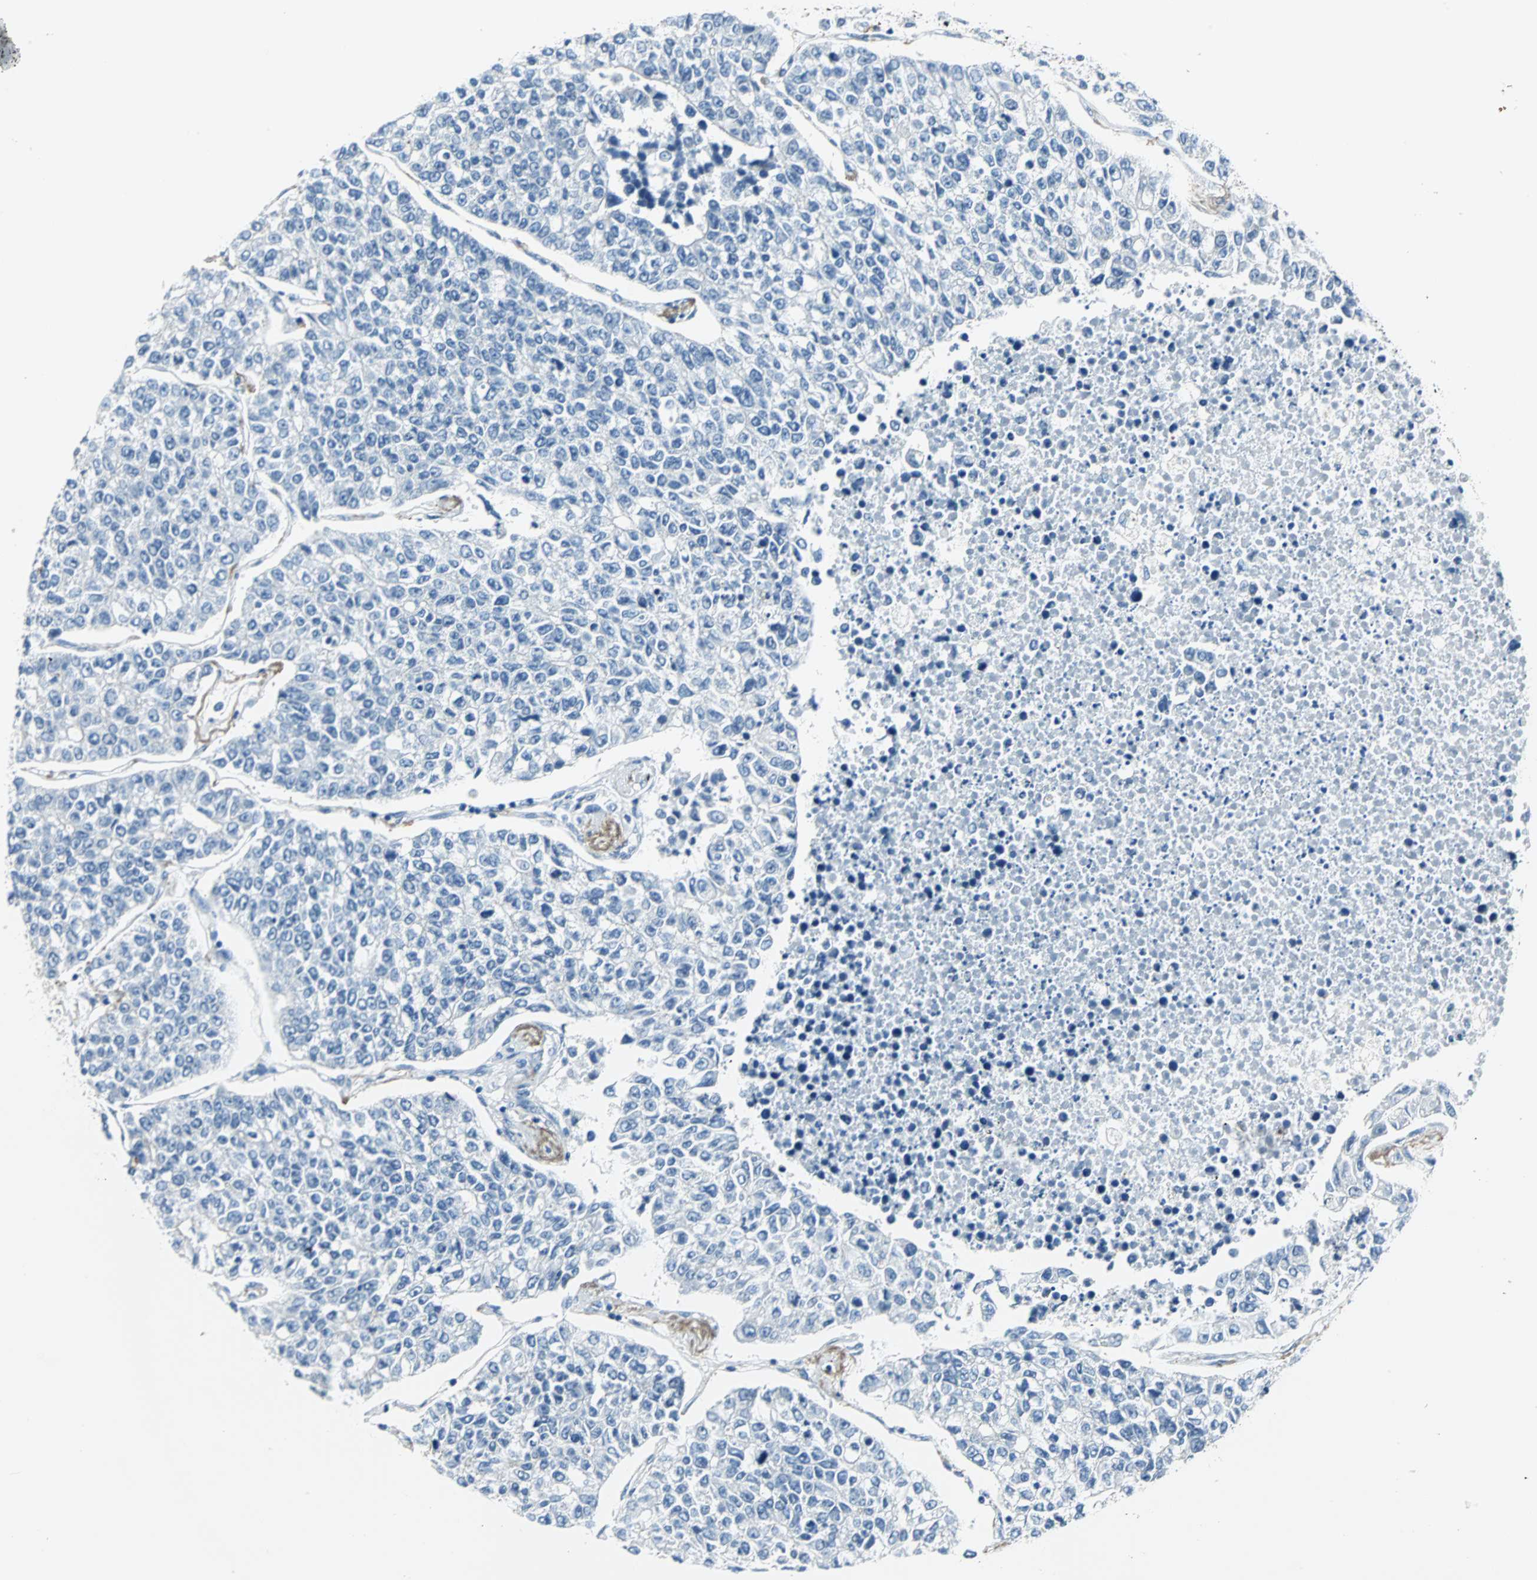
{"staining": {"intensity": "negative", "quantity": "none", "location": "none"}, "tissue": "lung cancer", "cell_type": "Tumor cells", "image_type": "cancer", "snomed": [{"axis": "morphology", "description": "Adenocarcinoma, NOS"}, {"axis": "topography", "description": "Lung"}], "caption": "DAB (3,3'-diaminobenzidine) immunohistochemical staining of human adenocarcinoma (lung) reveals no significant positivity in tumor cells. (DAB immunohistochemistry with hematoxylin counter stain).", "gene": "MUC7", "patient": {"sex": "male", "age": 49}}